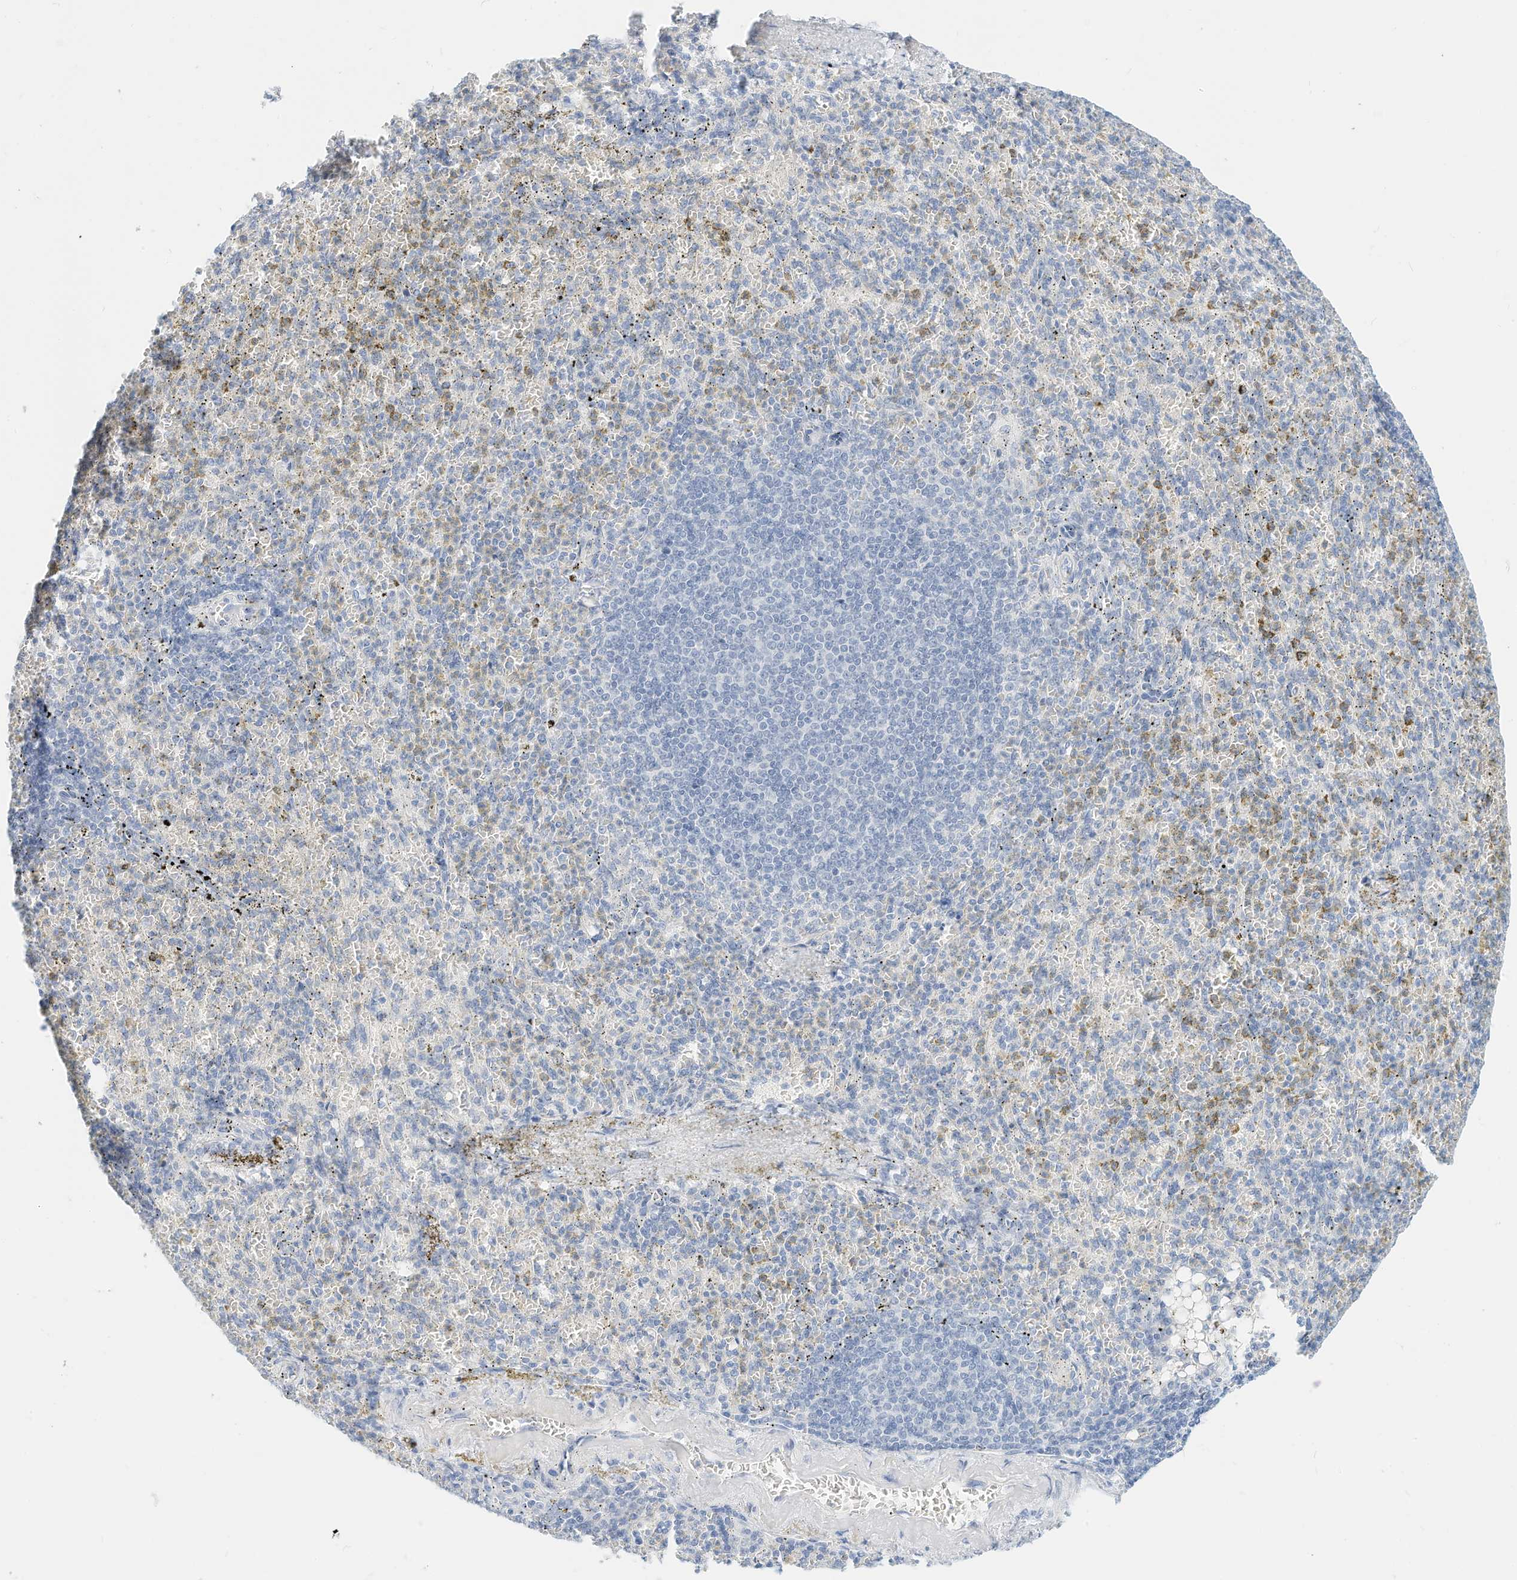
{"staining": {"intensity": "weak", "quantity": "<25%", "location": "cytoplasmic/membranous"}, "tissue": "spleen", "cell_type": "Cells in red pulp", "image_type": "normal", "snomed": [{"axis": "morphology", "description": "Normal tissue, NOS"}, {"axis": "topography", "description": "Spleen"}], "caption": "Immunohistochemistry (IHC) of benign spleen displays no staining in cells in red pulp.", "gene": "SPOCD1", "patient": {"sex": "female", "age": 74}}